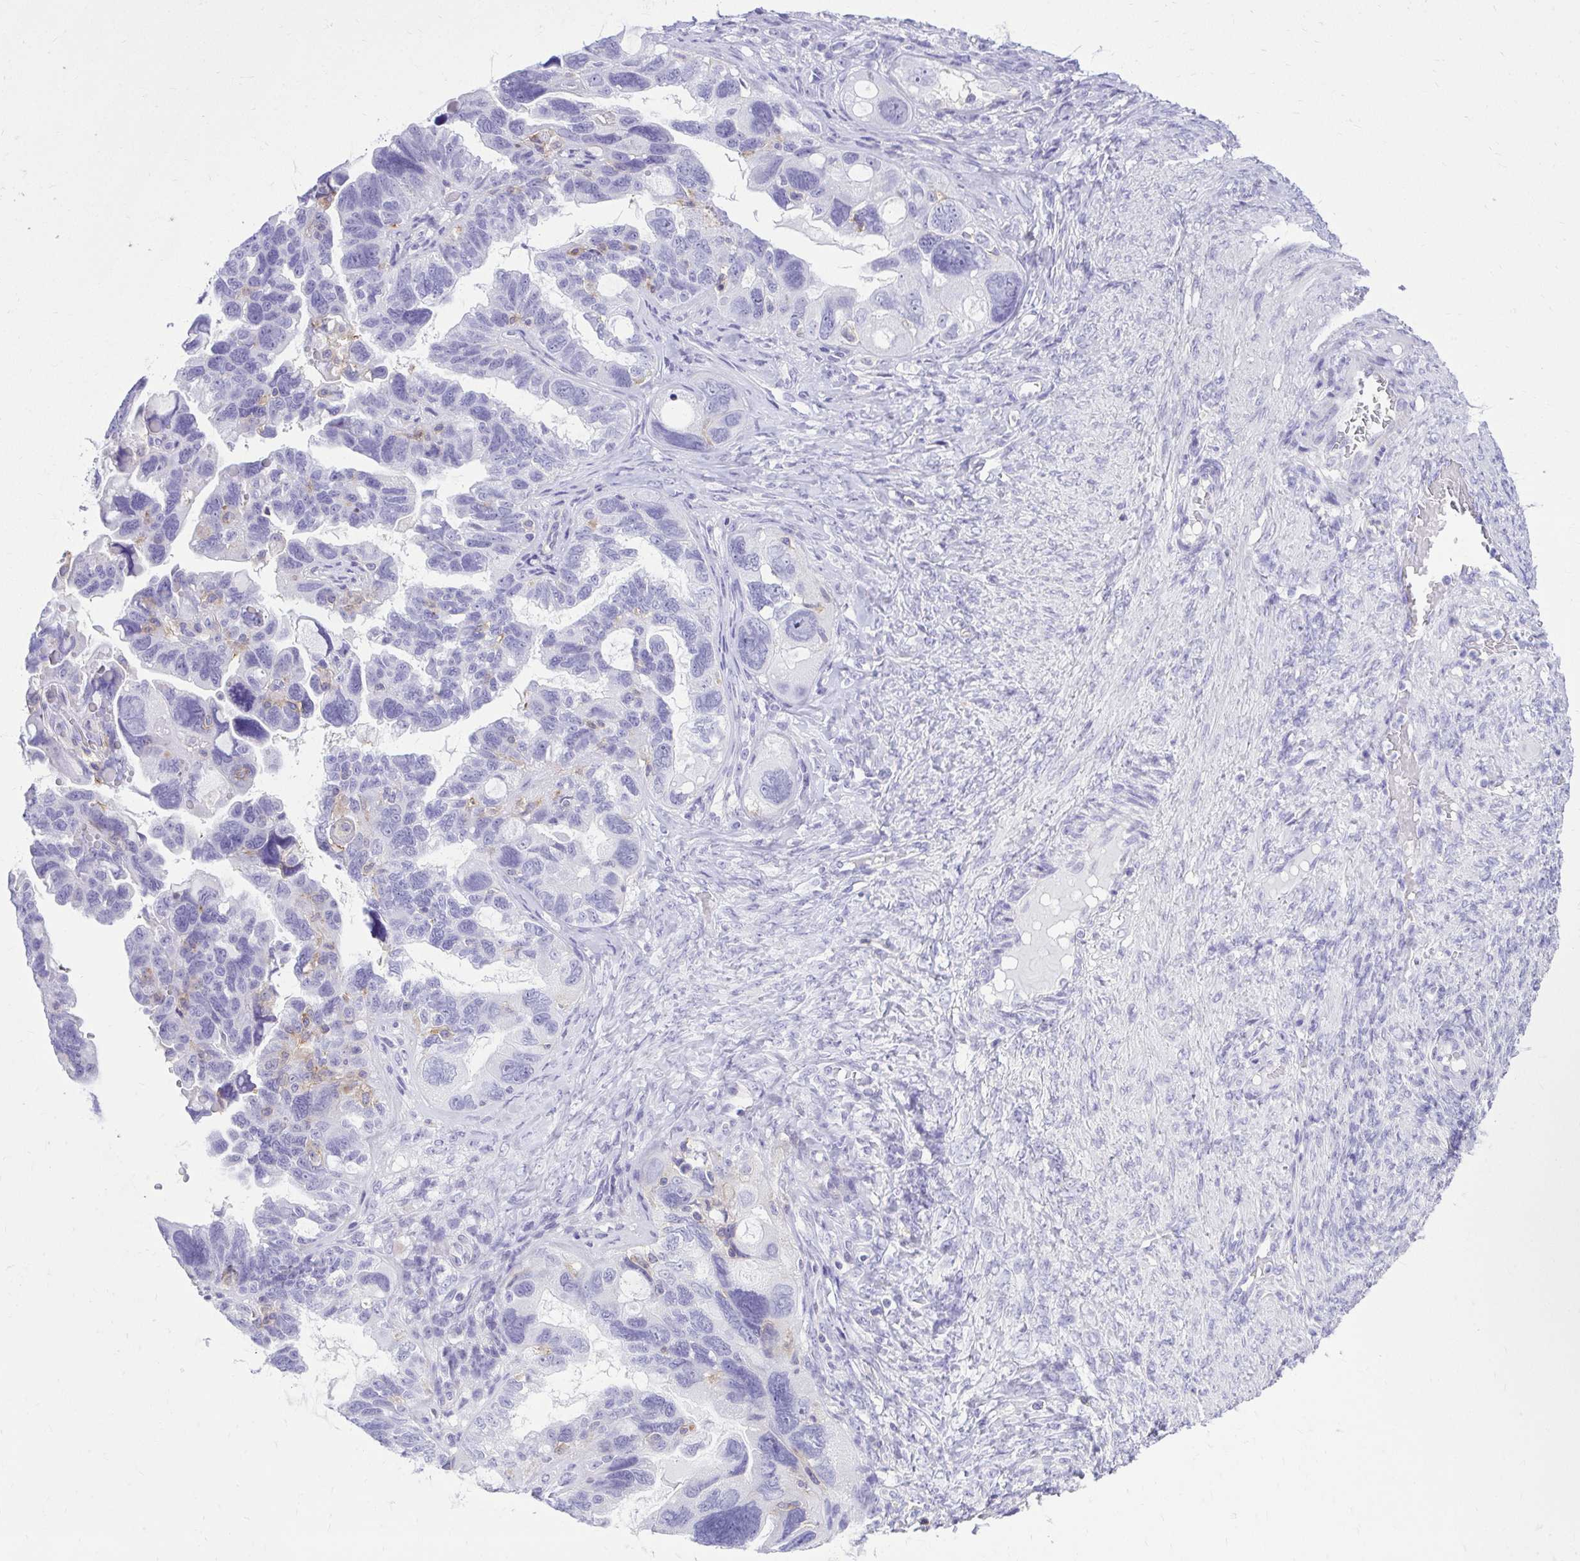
{"staining": {"intensity": "negative", "quantity": "none", "location": "none"}, "tissue": "ovarian cancer", "cell_type": "Tumor cells", "image_type": "cancer", "snomed": [{"axis": "morphology", "description": "Cystadenocarcinoma, serous, NOS"}, {"axis": "topography", "description": "Ovary"}], "caption": "Ovarian cancer (serous cystadenocarcinoma) was stained to show a protein in brown. There is no significant staining in tumor cells.", "gene": "GPRIN3", "patient": {"sex": "female", "age": 60}}